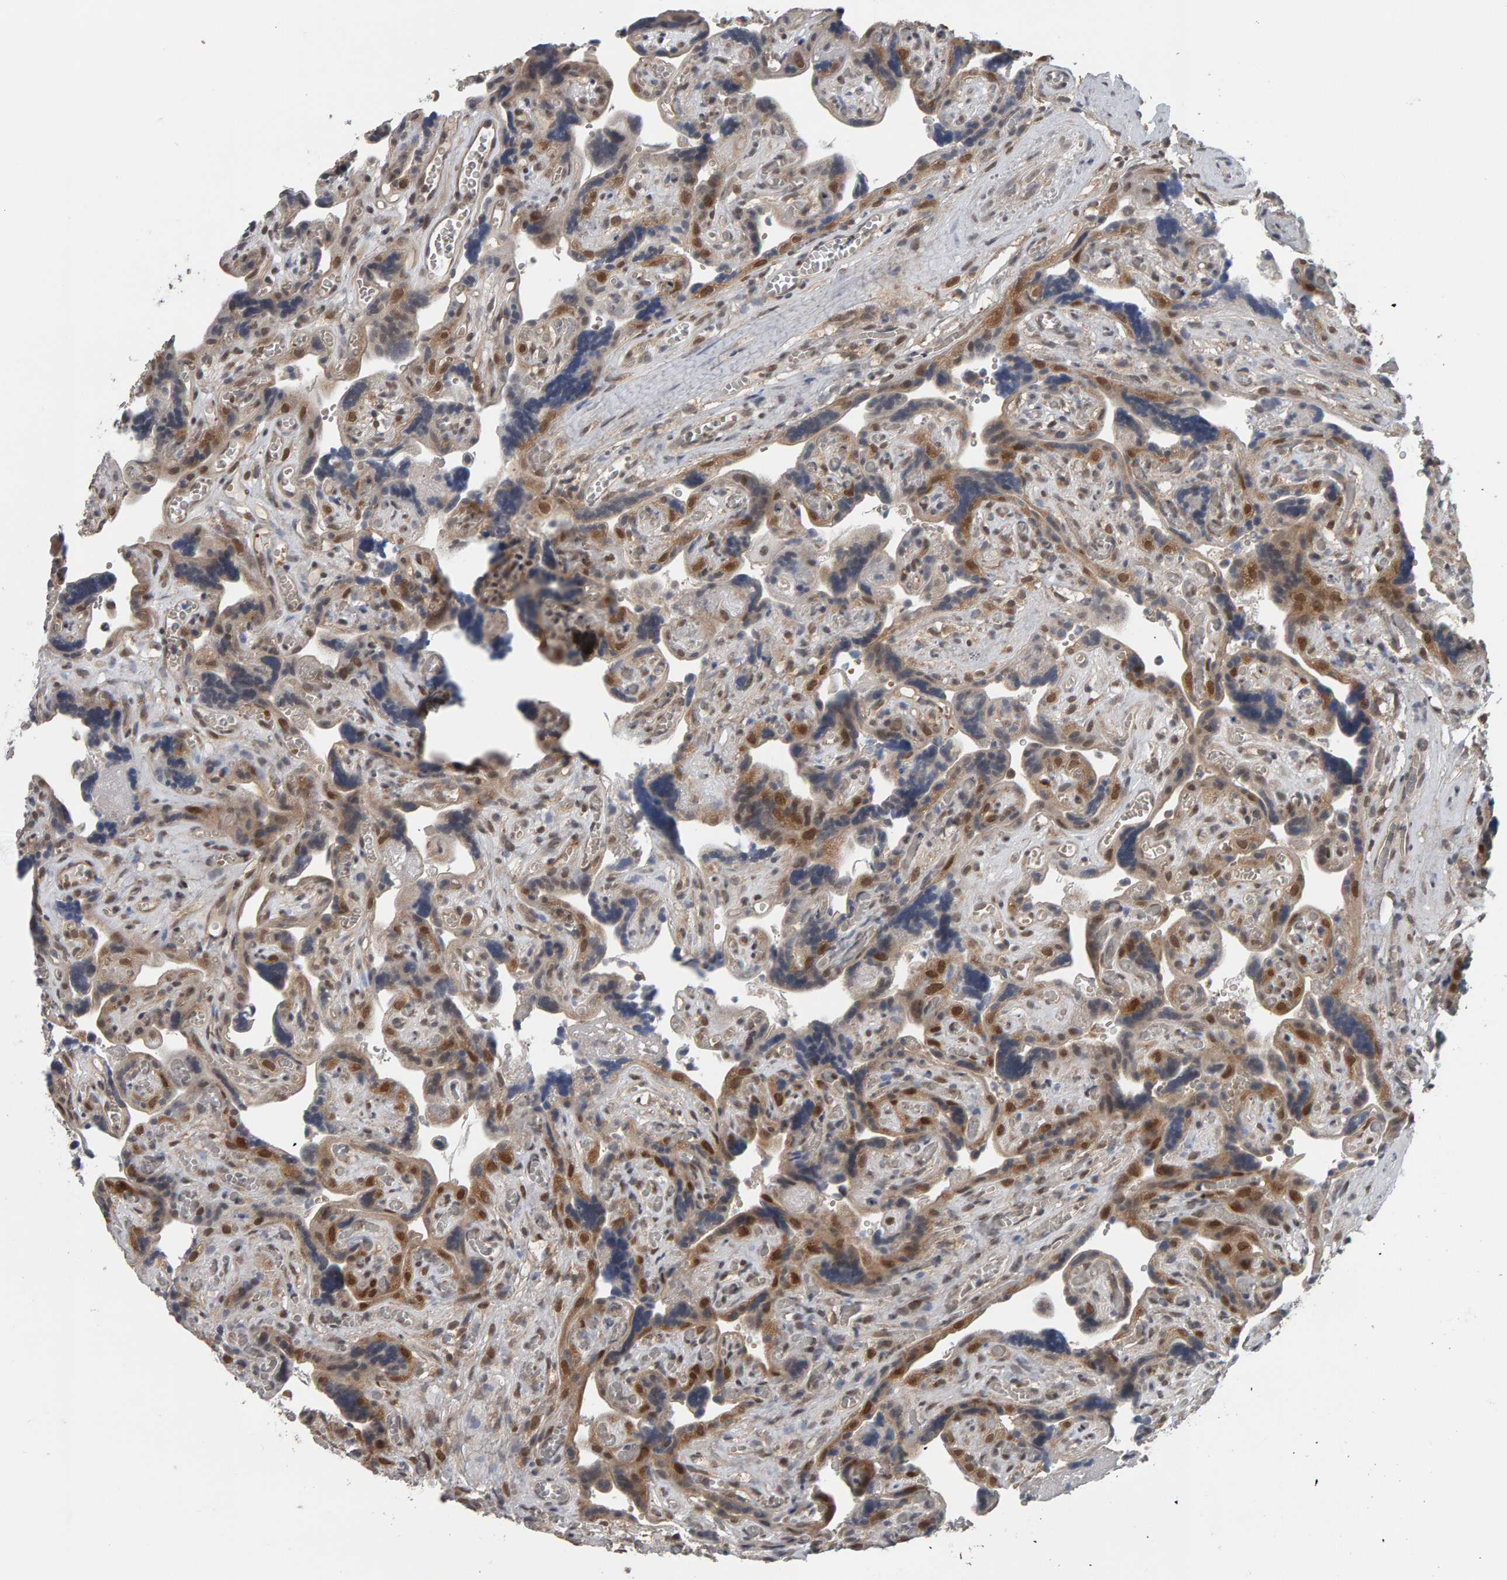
{"staining": {"intensity": "moderate", "quantity": "25%-75%", "location": "cytoplasmic/membranous,nuclear"}, "tissue": "placenta", "cell_type": "Decidual cells", "image_type": "normal", "snomed": [{"axis": "morphology", "description": "Normal tissue, NOS"}, {"axis": "topography", "description": "Placenta"}], "caption": "Immunohistochemical staining of normal placenta shows medium levels of moderate cytoplasmic/membranous,nuclear expression in about 25%-75% of decidual cells.", "gene": "COASY", "patient": {"sex": "female", "age": 30}}